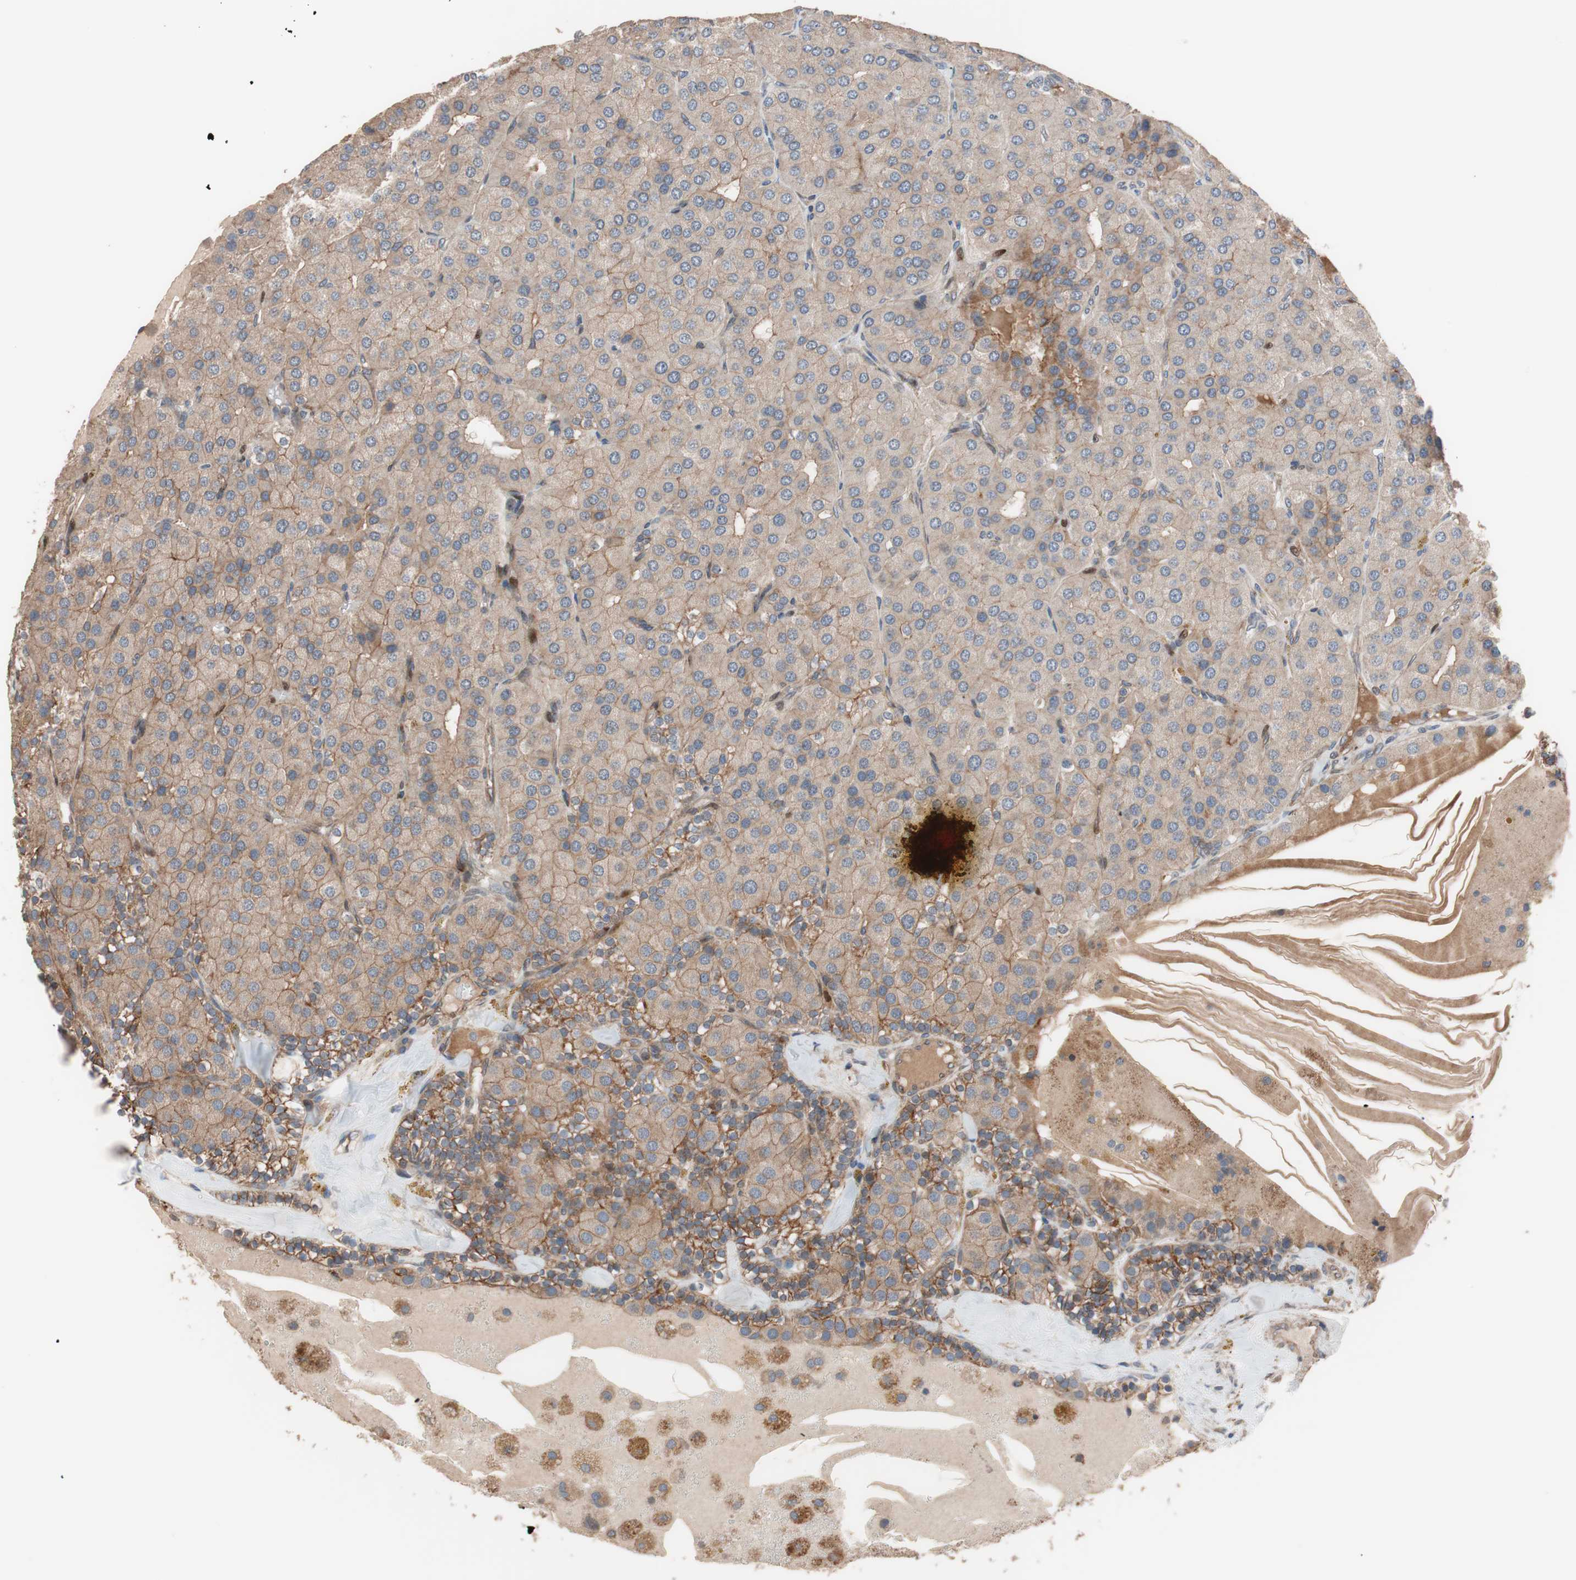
{"staining": {"intensity": "moderate", "quantity": "25%-75%", "location": "cytoplasmic/membranous"}, "tissue": "parathyroid gland", "cell_type": "Glandular cells", "image_type": "normal", "snomed": [{"axis": "morphology", "description": "Normal tissue, NOS"}, {"axis": "morphology", "description": "Adenoma, NOS"}, {"axis": "topography", "description": "Parathyroid gland"}], "caption": "This histopathology image demonstrates IHC staining of normal human parathyroid gland, with medium moderate cytoplasmic/membranous expression in about 25%-75% of glandular cells.", "gene": "SDC4", "patient": {"sex": "female", "age": 86}}